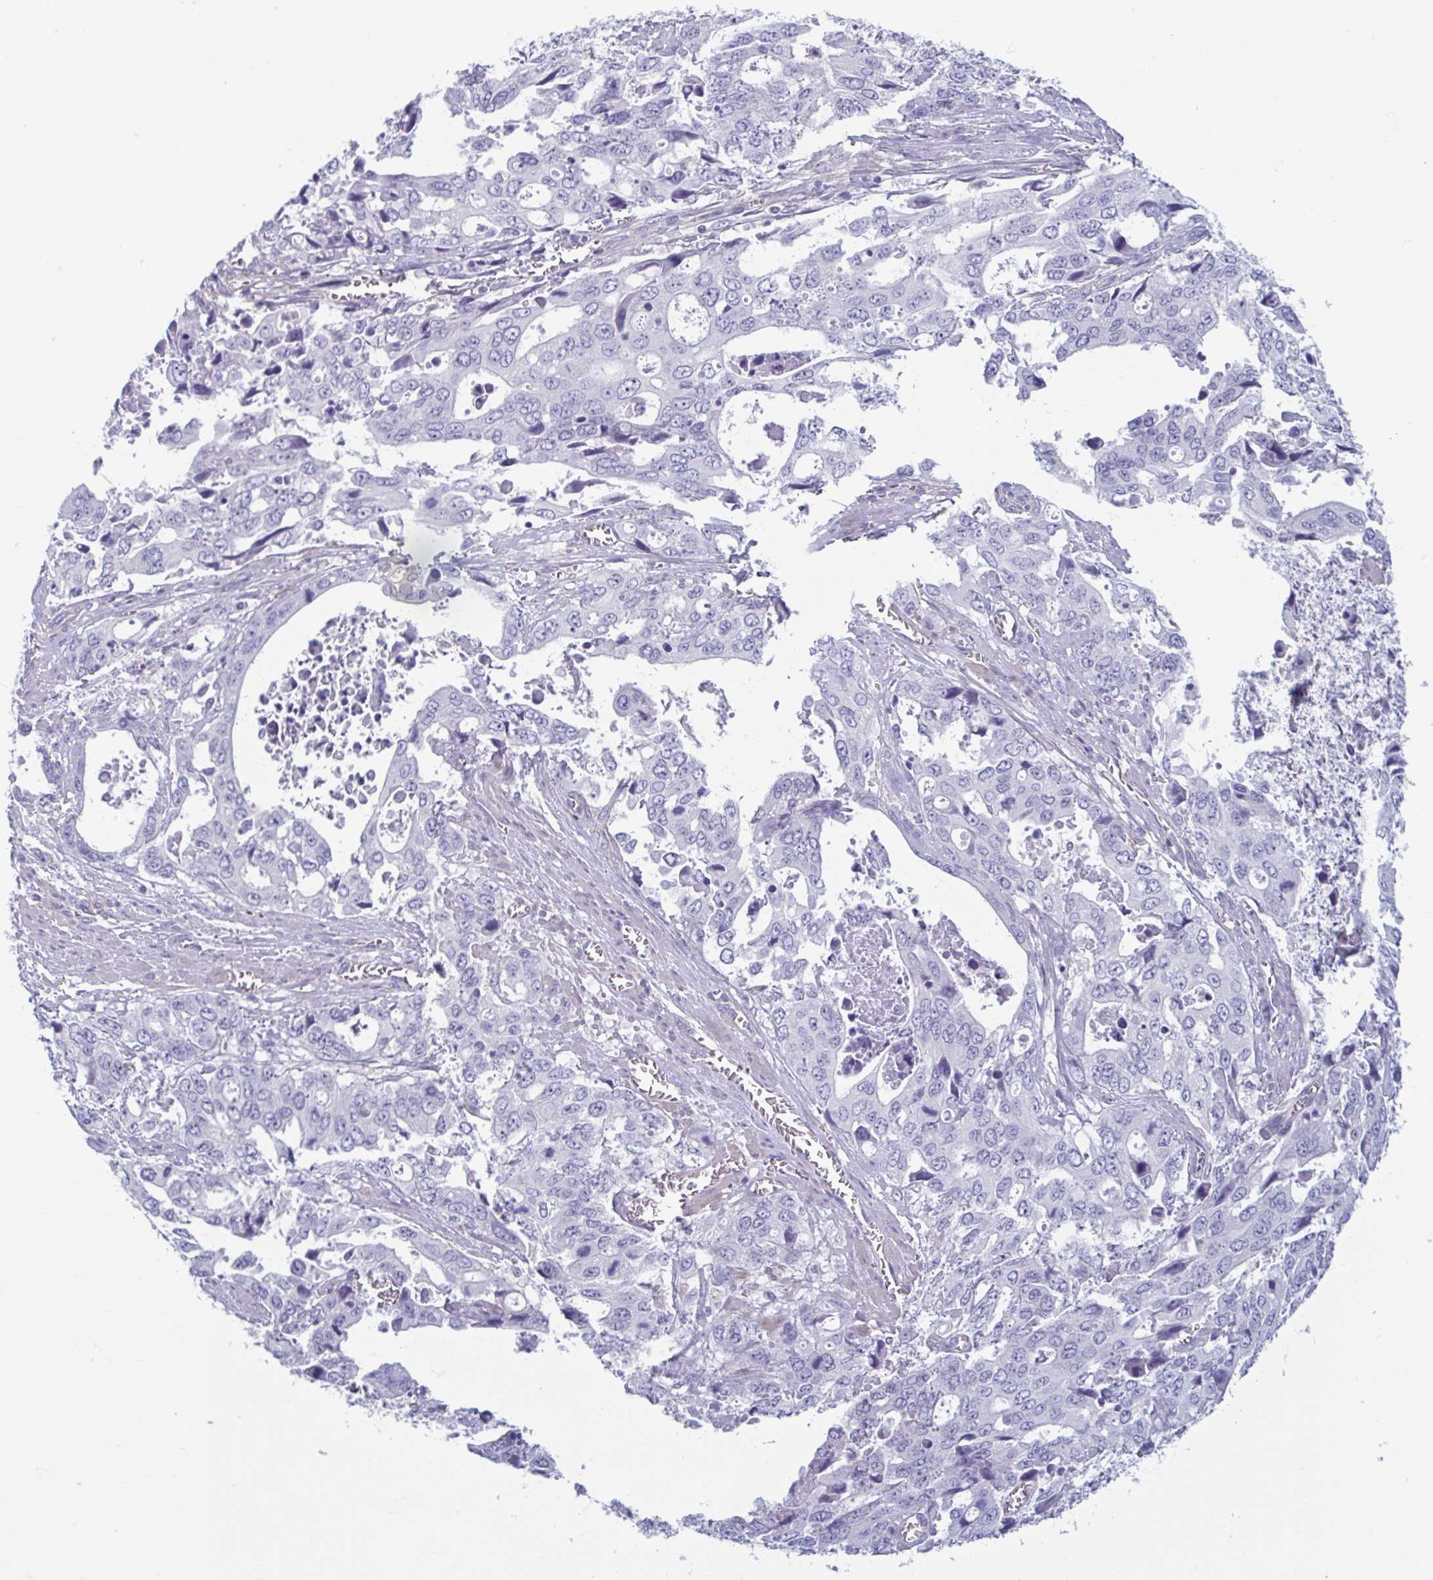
{"staining": {"intensity": "negative", "quantity": "none", "location": "none"}, "tissue": "stomach cancer", "cell_type": "Tumor cells", "image_type": "cancer", "snomed": [{"axis": "morphology", "description": "Adenocarcinoma, NOS"}, {"axis": "topography", "description": "Stomach, upper"}], "caption": "Immunohistochemistry histopathology image of neoplastic tissue: human stomach cancer (adenocarcinoma) stained with DAB displays no significant protein expression in tumor cells. The staining was performed using DAB to visualize the protein expression in brown, while the nuclei were stained in blue with hematoxylin (Magnification: 20x).", "gene": "MORC4", "patient": {"sex": "male", "age": 74}}